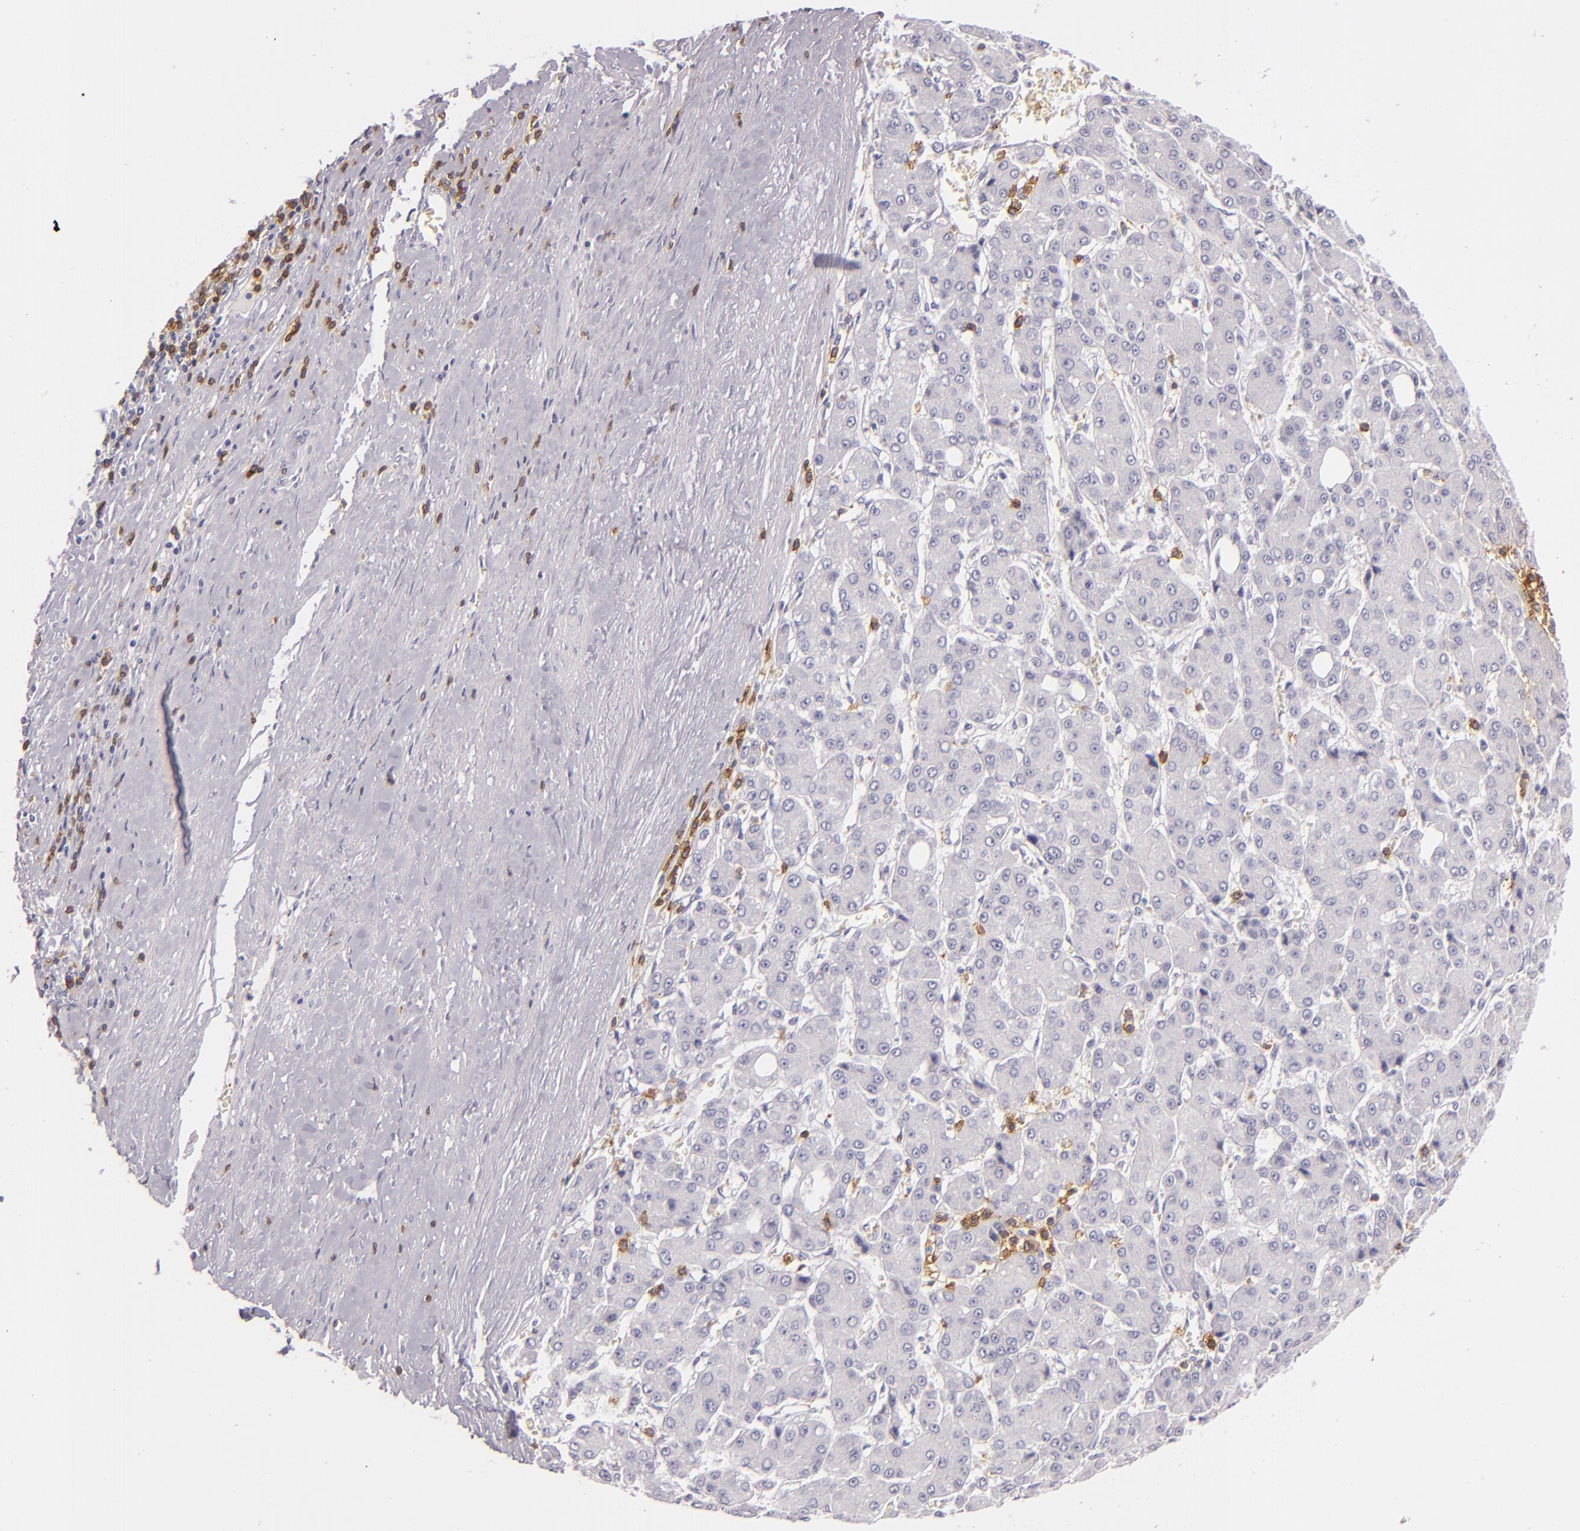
{"staining": {"intensity": "negative", "quantity": "none", "location": "none"}, "tissue": "liver cancer", "cell_type": "Tumor cells", "image_type": "cancer", "snomed": [{"axis": "morphology", "description": "Carcinoma, Hepatocellular, NOS"}, {"axis": "topography", "description": "Liver"}], "caption": "An IHC histopathology image of liver hepatocellular carcinoma is shown. There is no staining in tumor cells of liver hepatocellular carcinoma.", "gene": "LAT", "patient": {"sex": "male", "age": 69}}